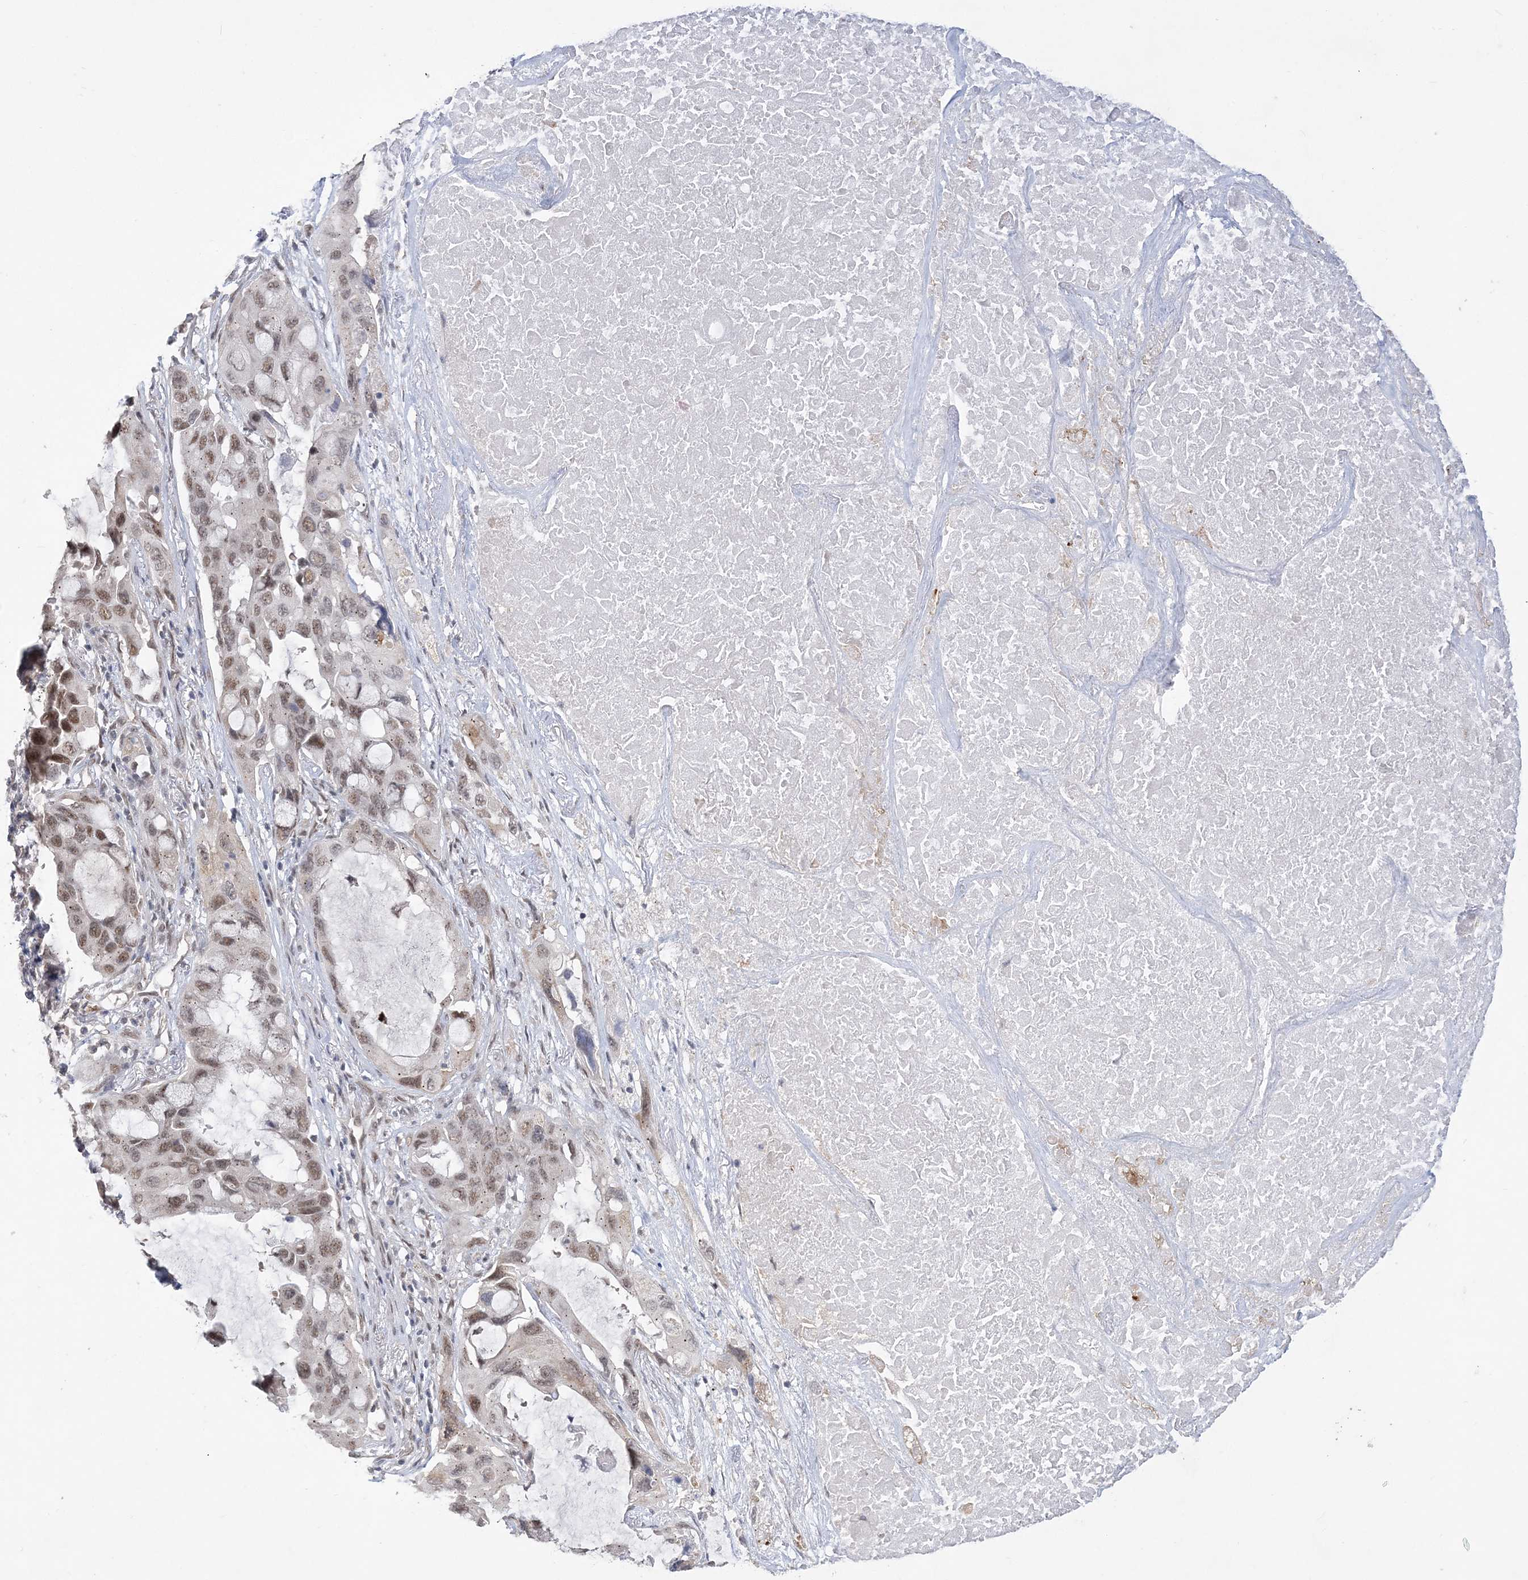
{"staining": {"intensity": "moderate", "quantity": "<25%", "location": "nuclear"}, "tissue": "lung cancer", "cell_type": "Tumor cells", "image_type": "cancer", "snomed": [{"axis": "morphology", "description": "Squamous cell carcinoma, NOS"}, {"axis": "topography", "description": "Lung"}], "caption": "The histopathology image demonstrates a brown stain indicating the presence of a protein in the nuclear of tumor cells in squamous cell carcinoma (lung).", "gene": "WAC", "patient": {"sex": "female", "age": 73}}